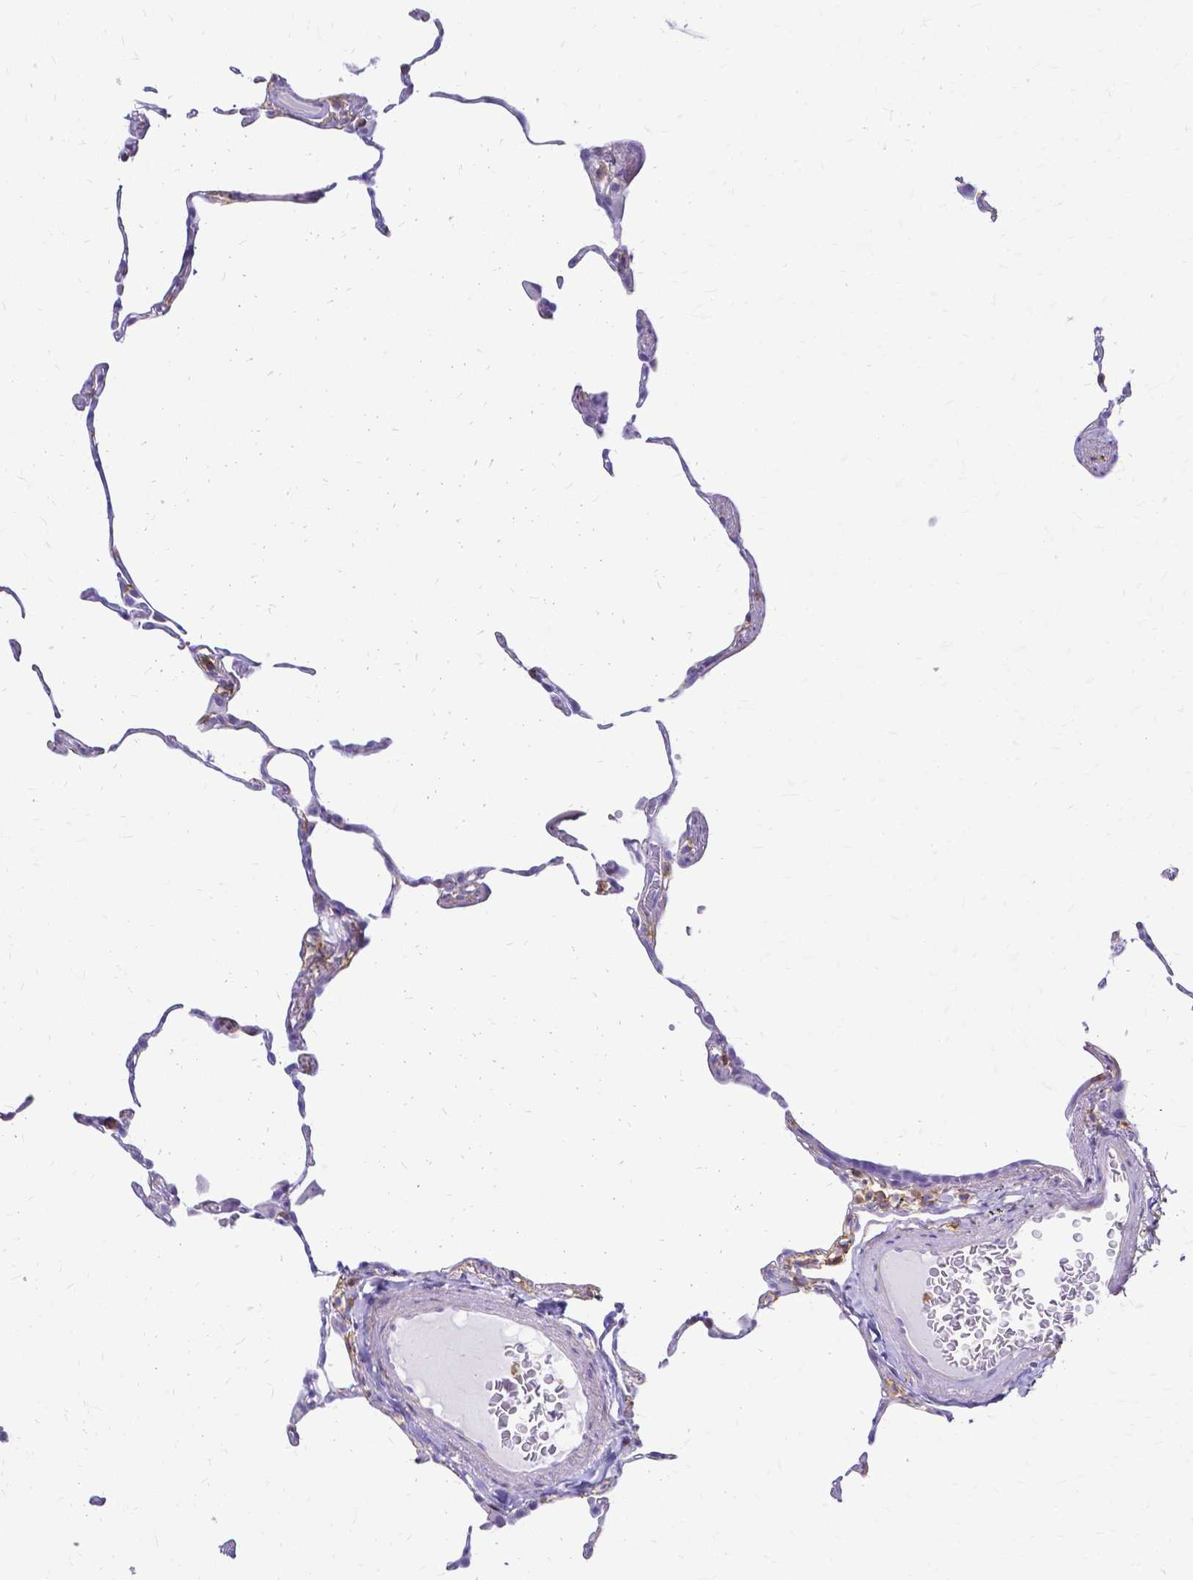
{"staining": {"intensity": "negative", "quantity": "none", "location": "none"}, "tissue": "lung", "cell_type": "Alveolar cells", "image_type": "normal", "snomed": [{"axis": "morphology", "description": "Normal tissue, NOS"}, {"axis": "topography", "description": "Lung"}], "caption": "Human lung stained for a protein using immunohistochemistry (IHC) exhibits no positivity in alveolar cells.", "gene": "HSPA12A", "patient": {"sex": "female", "age": 57}}